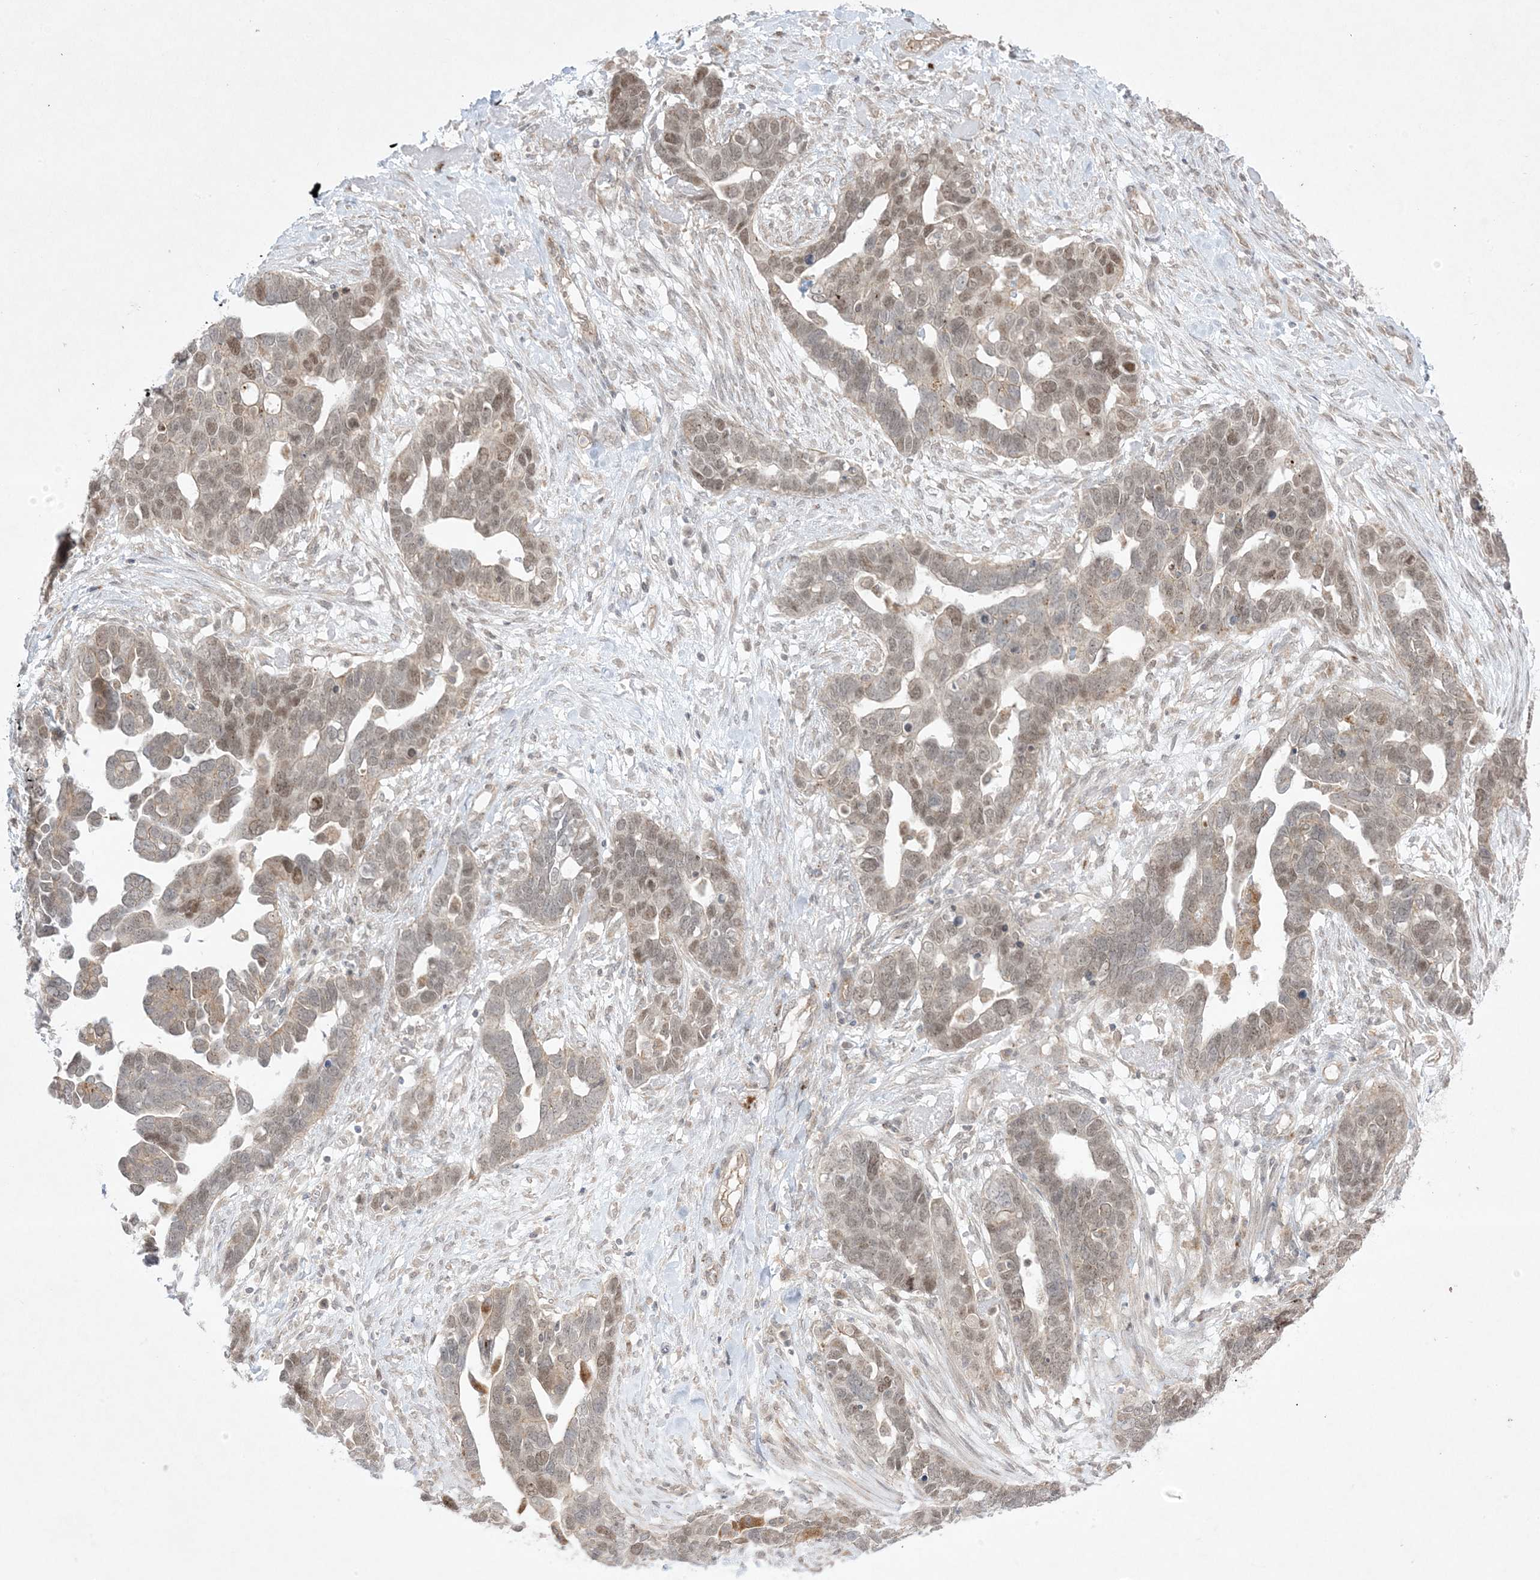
{"staining": {"intensity": "weak", "quantity": ">75%", "location": "nuclear"}, "tissue": "ovarian cancer", "cell_type": "Tumor cells", "image_type": "cancer", "snomed": [{"axis": "morphology", "description": "Cystadenocarcinoma, serous, NOS"}, {"axis": "topography", "description": "Ovary"}], "caption": "Serous cystadenocarcinoma (ovarian) stained with immunohistochemistry exhibits weak nuclear expression in approximately >75% of tumor cells.", "gene": "PTK6", "patient": {"sex": "female", "age": 54}}